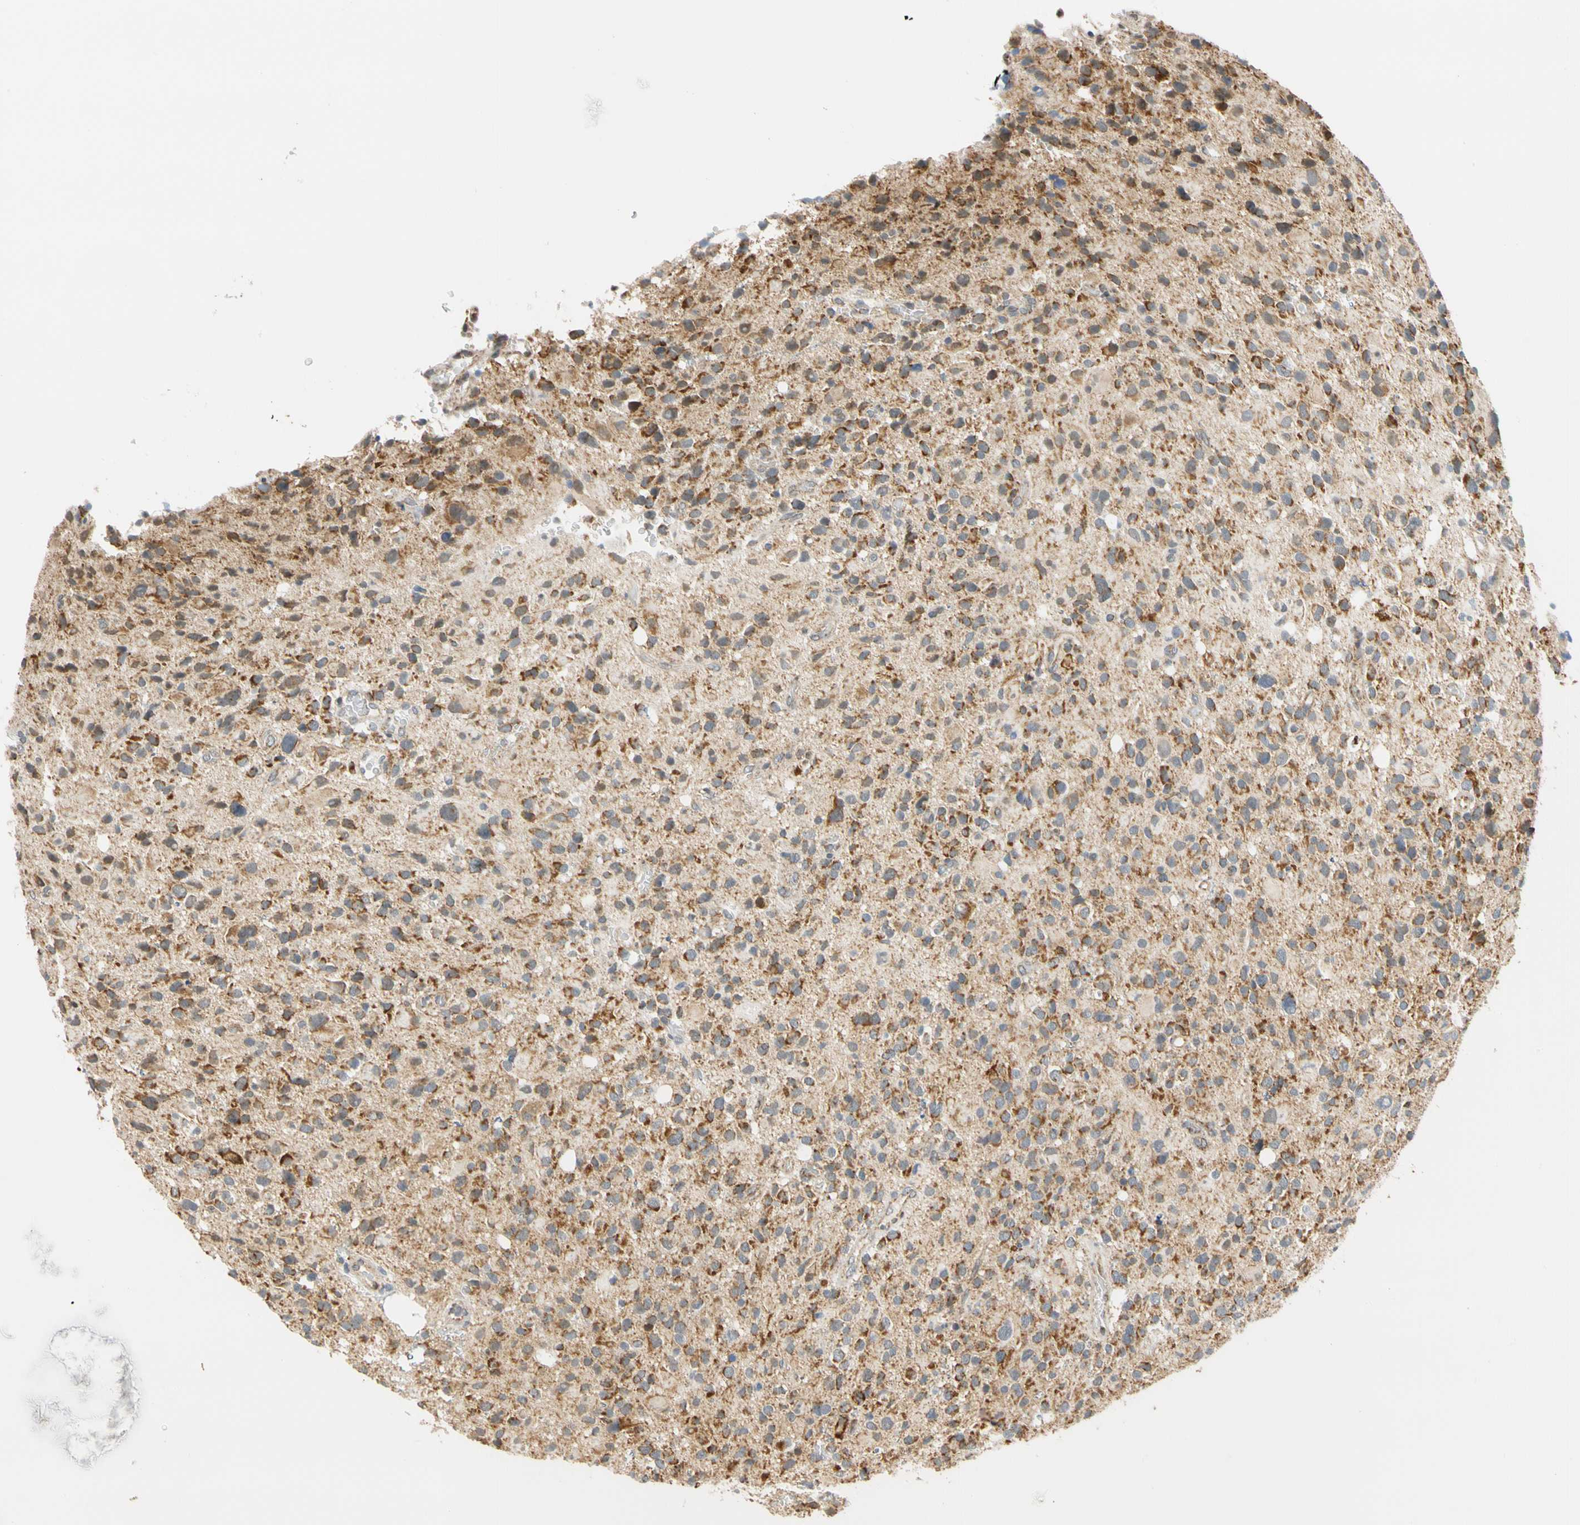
{"staining": {"intensity": "moderate", "quantity": ">75%", "location": "cytoplasmic/membranous"}, "tissue": "glioma", "cell_type": "Tumor cells", "image_type": "cancer", "snomed": [{"axis": "morphology", "description": "Glioma, malignant, High grade"}, {"axis": "topography", "description": "Brain"}], "caption": "Glioma stained with immunohistochemistry (IHC) demonstrates moderate cytoplasmic/membranous expression in approximately >75% of tumor cells. (IHC, brightfield microscopy, high magnification).", "gene": "SFXN3", "patient": {"sex": "male", "age": 48}}